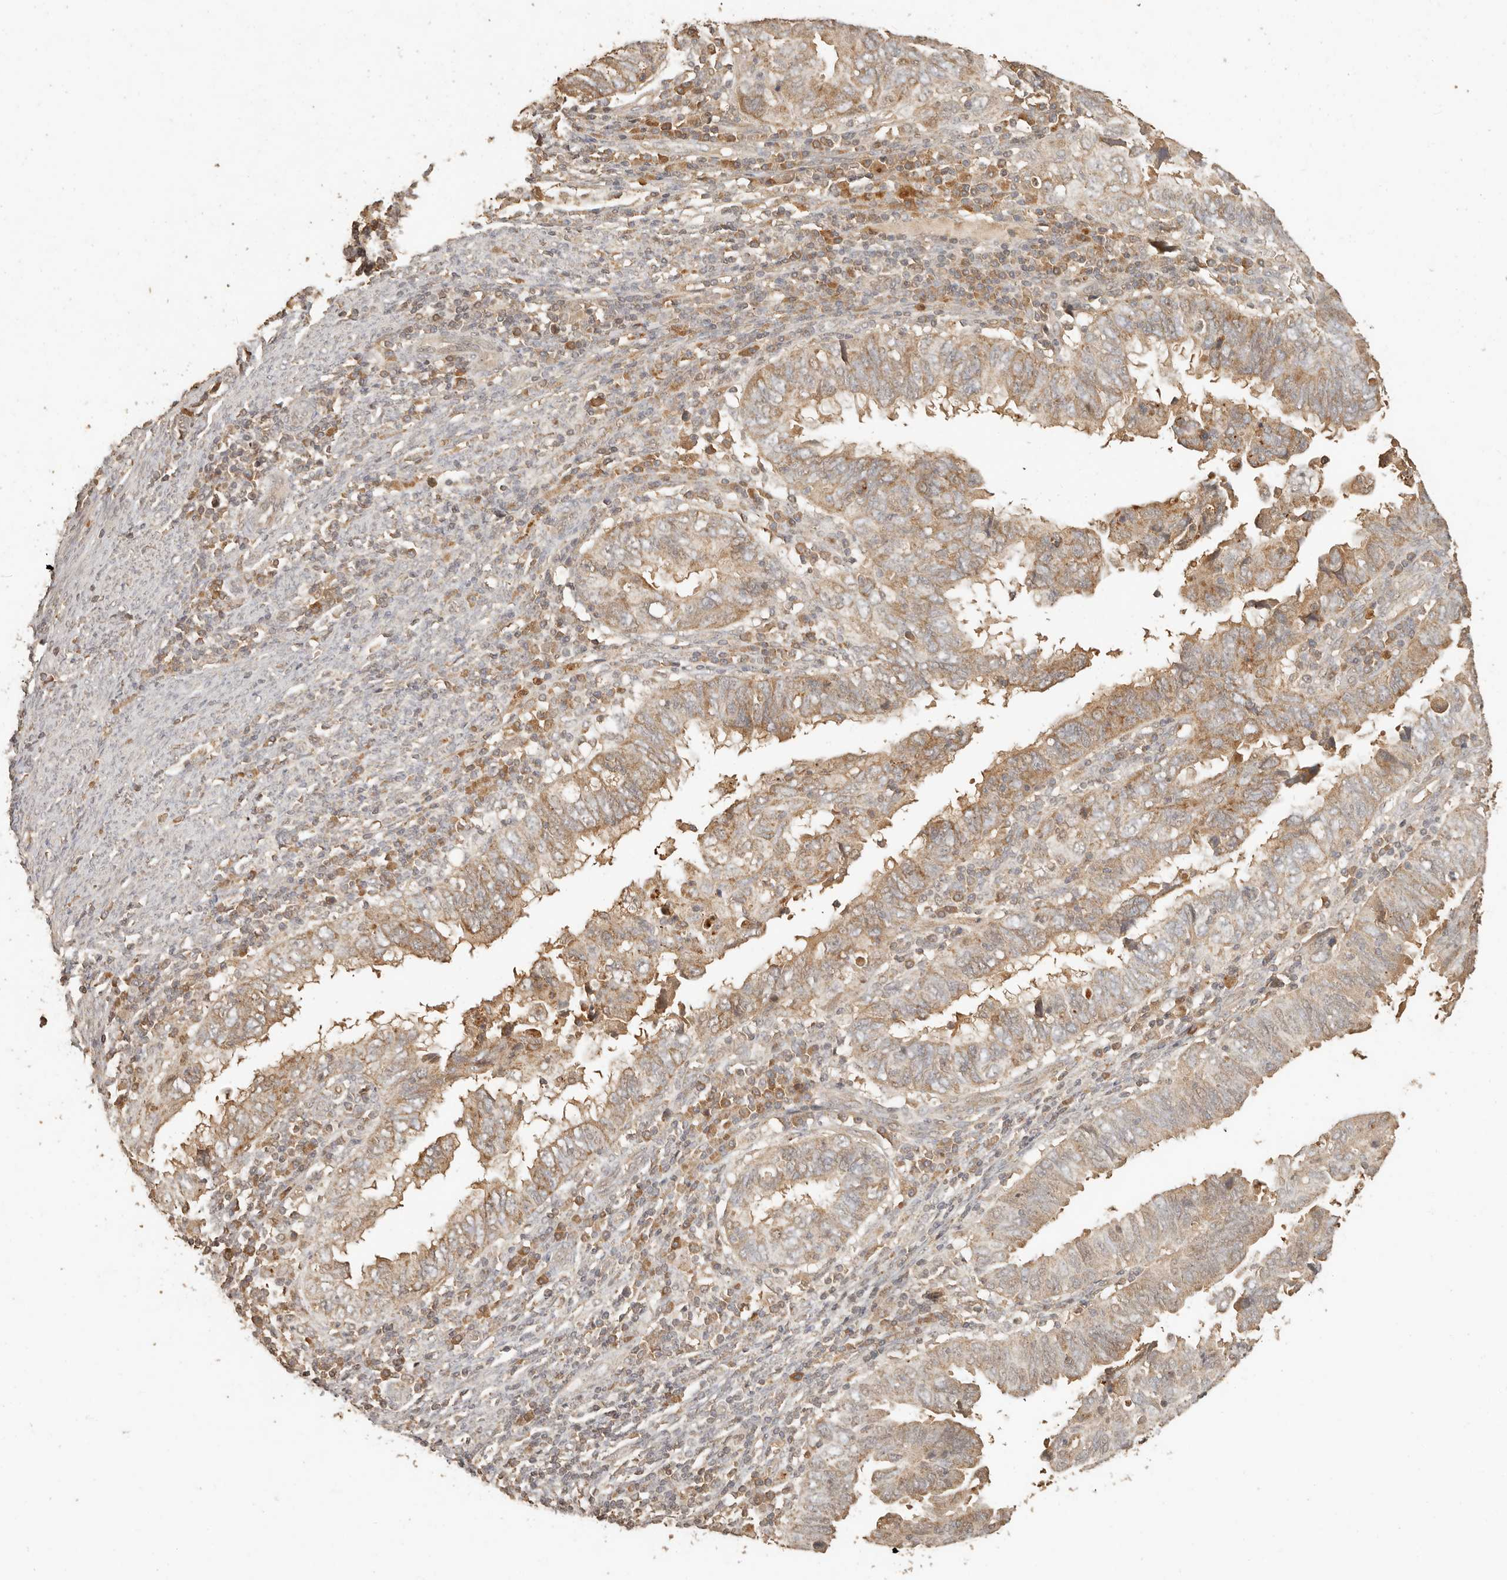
{"staining": {"intensity": "moderate", "quantity": ">75%", "location": "cytoplasmic/membranous"}, "tissue": "endometrial cancer", "cell_type": "Tumor cells", "image_type": "cancer", "snomed": [{"axis": "morphology", "description": "Adenocarcinoma, NOS"}, {"axis": "topography", "description": "Uterus"}], "caption": "Endometrial cancer (adenocarcinoma) stained with immunohistochemistry (IHC) shows moderate cytoplasmic/membranous staining in approximately >75% of tumor cells.", "gene": "INTS11", "patient": {"sex": "female", "age": 77}}